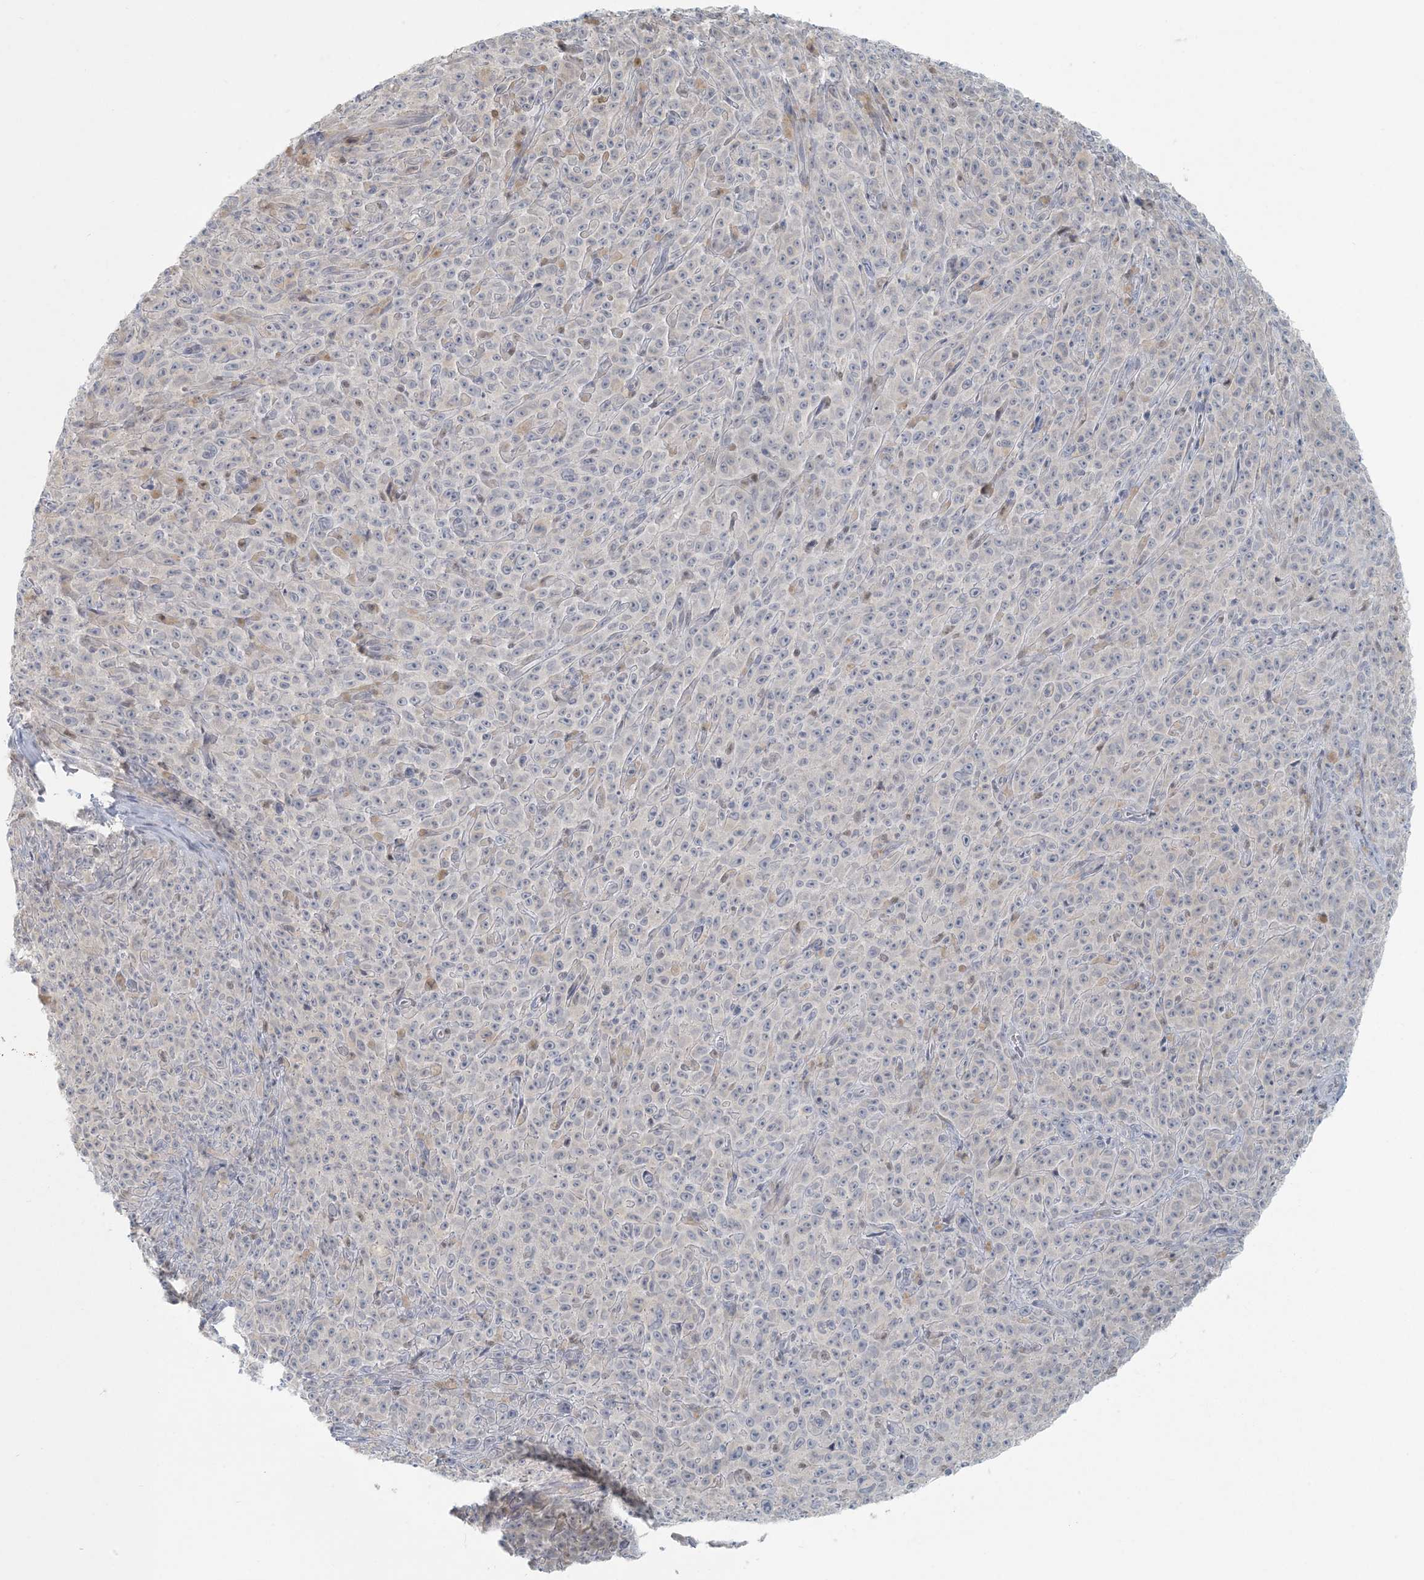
{"staining": {"intensity": "negative", "quantity": "none", "location": "none"}, "tissue": "melanoma", "cell_type": "Tumor cells", "image_type": "cancer", "snomed": [{"axis": "morphology", "description": "Malignant melanoma, NOS"}, {"axis": "topography", "description": "Skin"}], "caption": "Tumor cells show no significant positivity in malignant melanoma.", "gene": "CTDNEP1", "patient": {"sex": "female", "age": 82}}